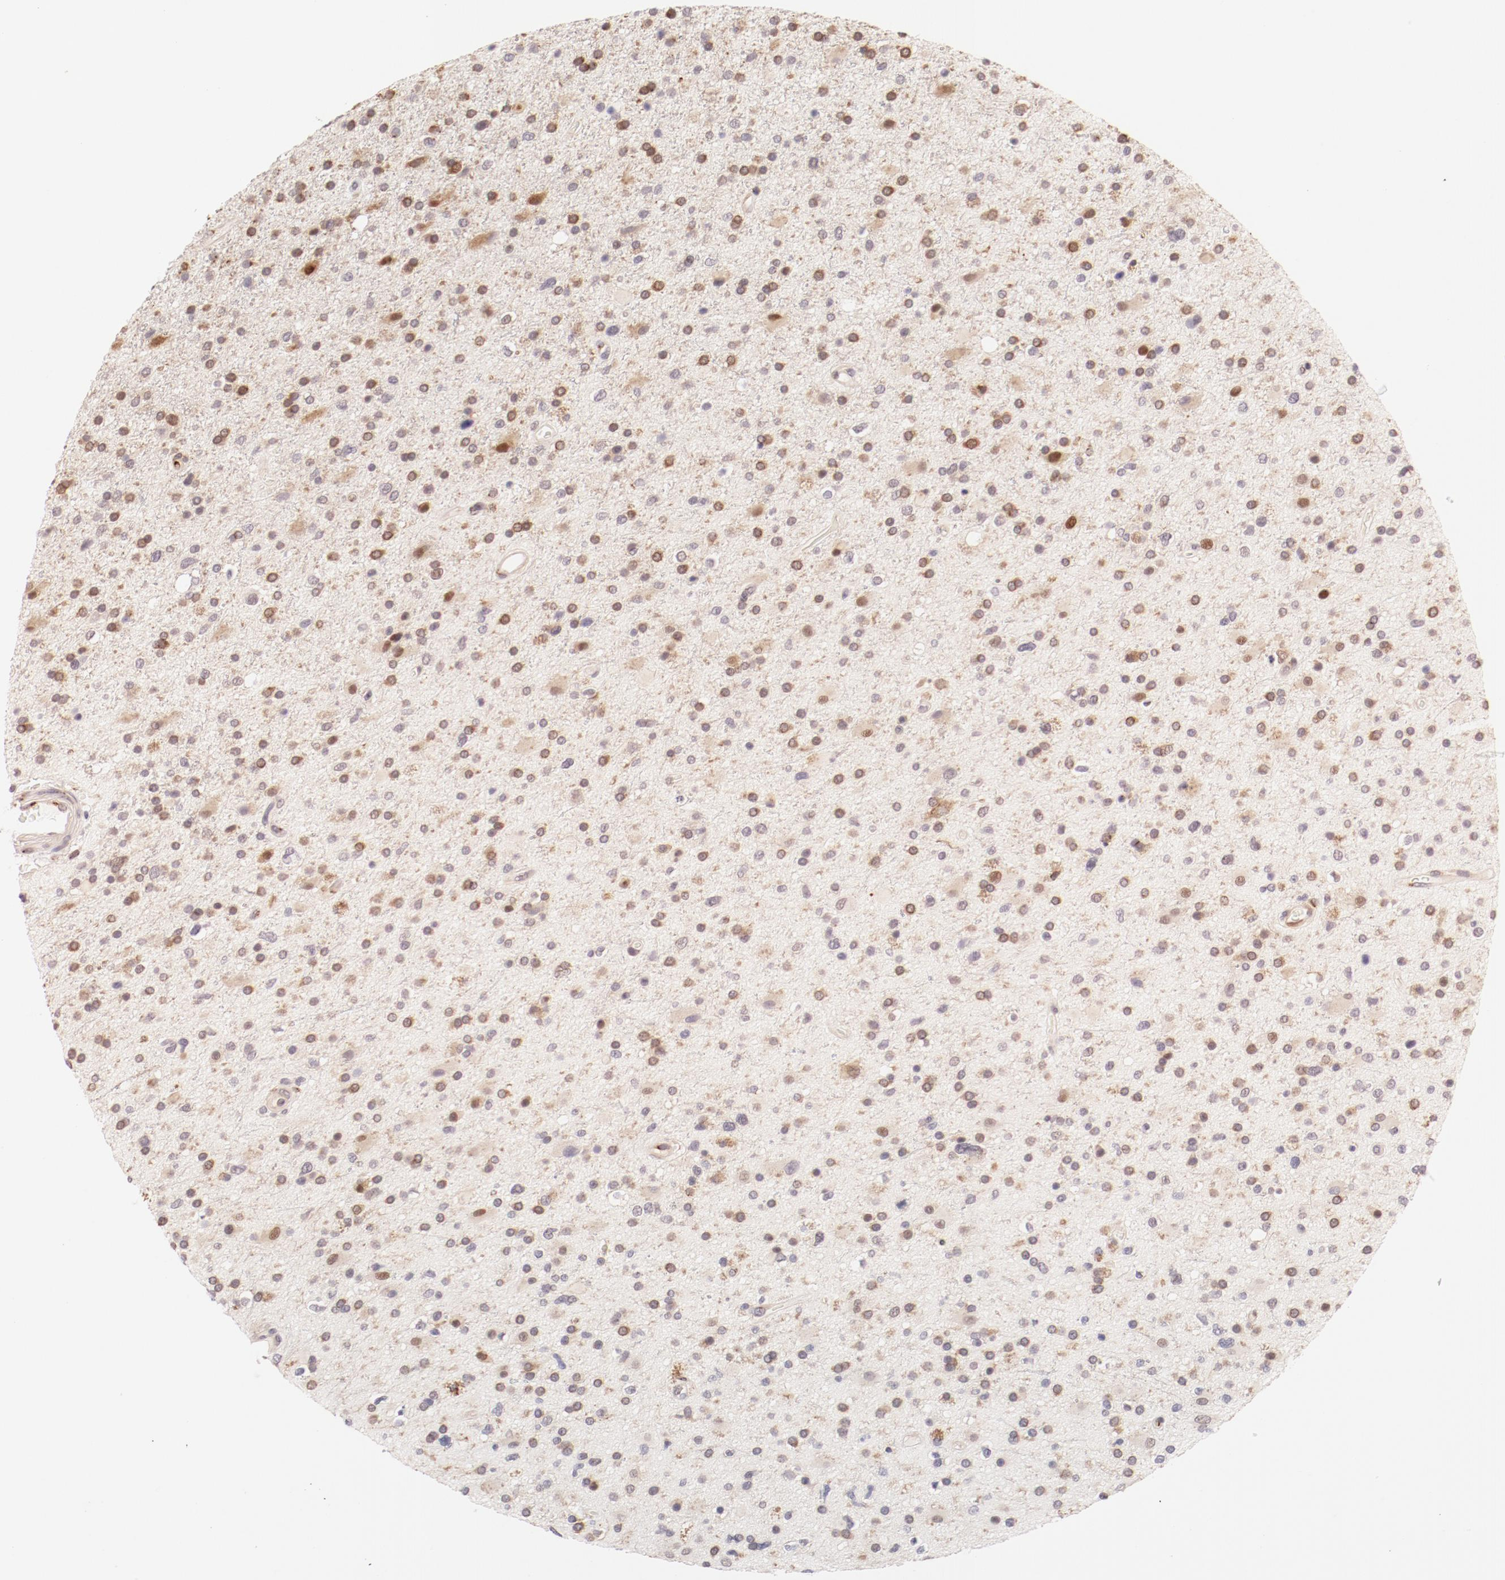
{"staining": {"intensity": "moderate", "quantity": "25%-75%", "location": "cytoplasmic/membranous,nuclear"}, "tissue": "glioma", "cell_type": "Tumor cells", "image_type": "cancer", "snomed": [{"axis": "morphology", "description": "Glioma, malignant, High grade"}, {"axis": "topography", "description": "Brain"}], "caption": "Brown immunohistochemical staining in glioma exhibits moderate cytoplasmic/membranous and nuclear positivity in about 25%-75% of tumor cells.", "gene": "RPL12", "patient": {"sex": "male", "age": 33}}